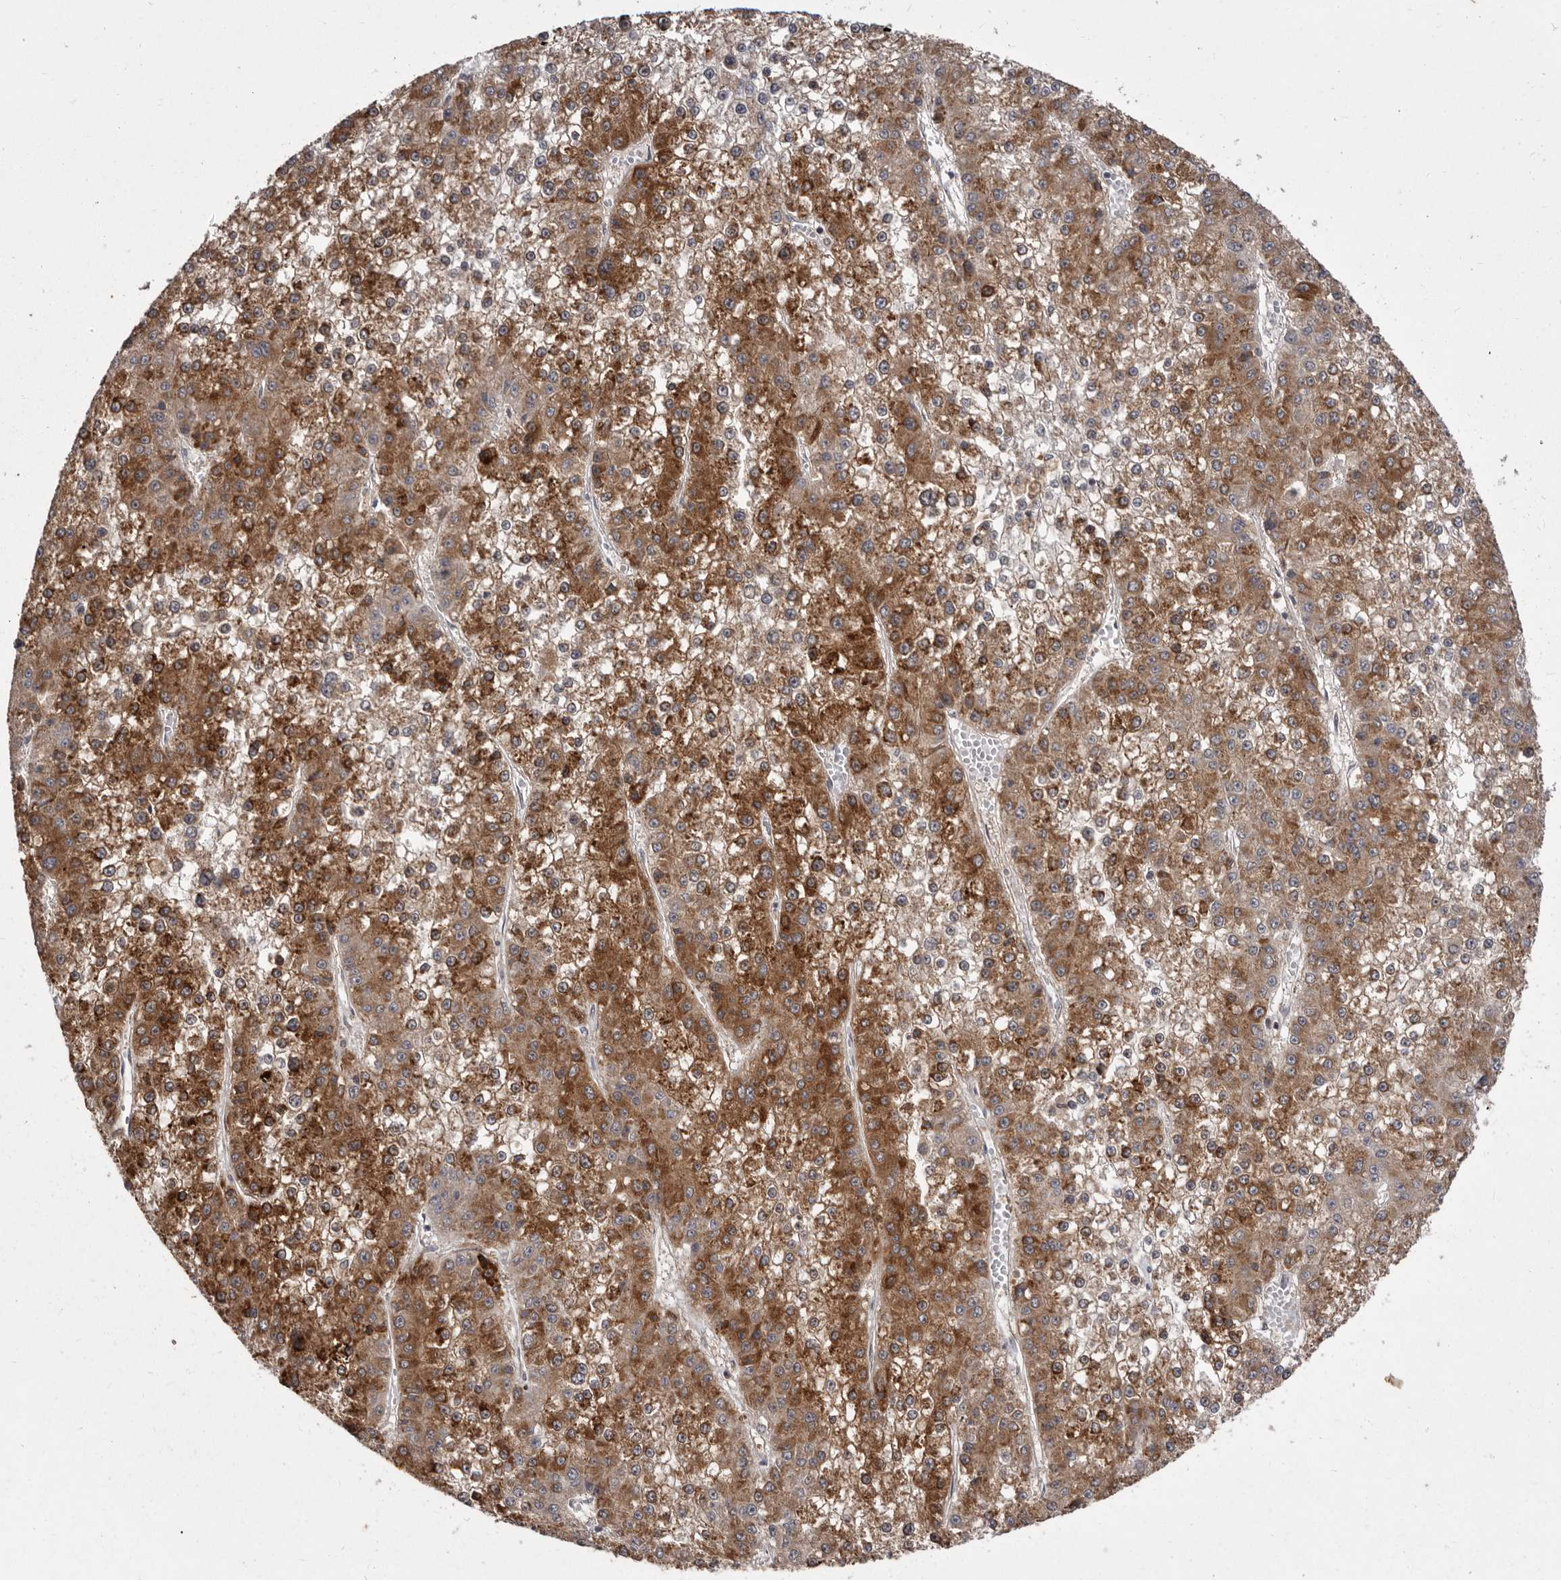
{"staining": {"intensity": "strong", "quantity": ">75%", "location": "cytoplasmic/membranous"}, "tissue": "liver cancer", "cell_type": "Tumor cells", "image_type": "cancer", "snomed": [{"axis": "morphology", "description": "Carcinoma, Hepatocellular, NOS"}, {"axis": "topography", "description": "Liver"}], "caption": "A high amount of strong cytoplasmic/membranous staining is seen in approximately >75% of tumor cells in liver cancer tissue.", "gene": "FLAD1", "patient": {"sex": "female", "age": 73}}